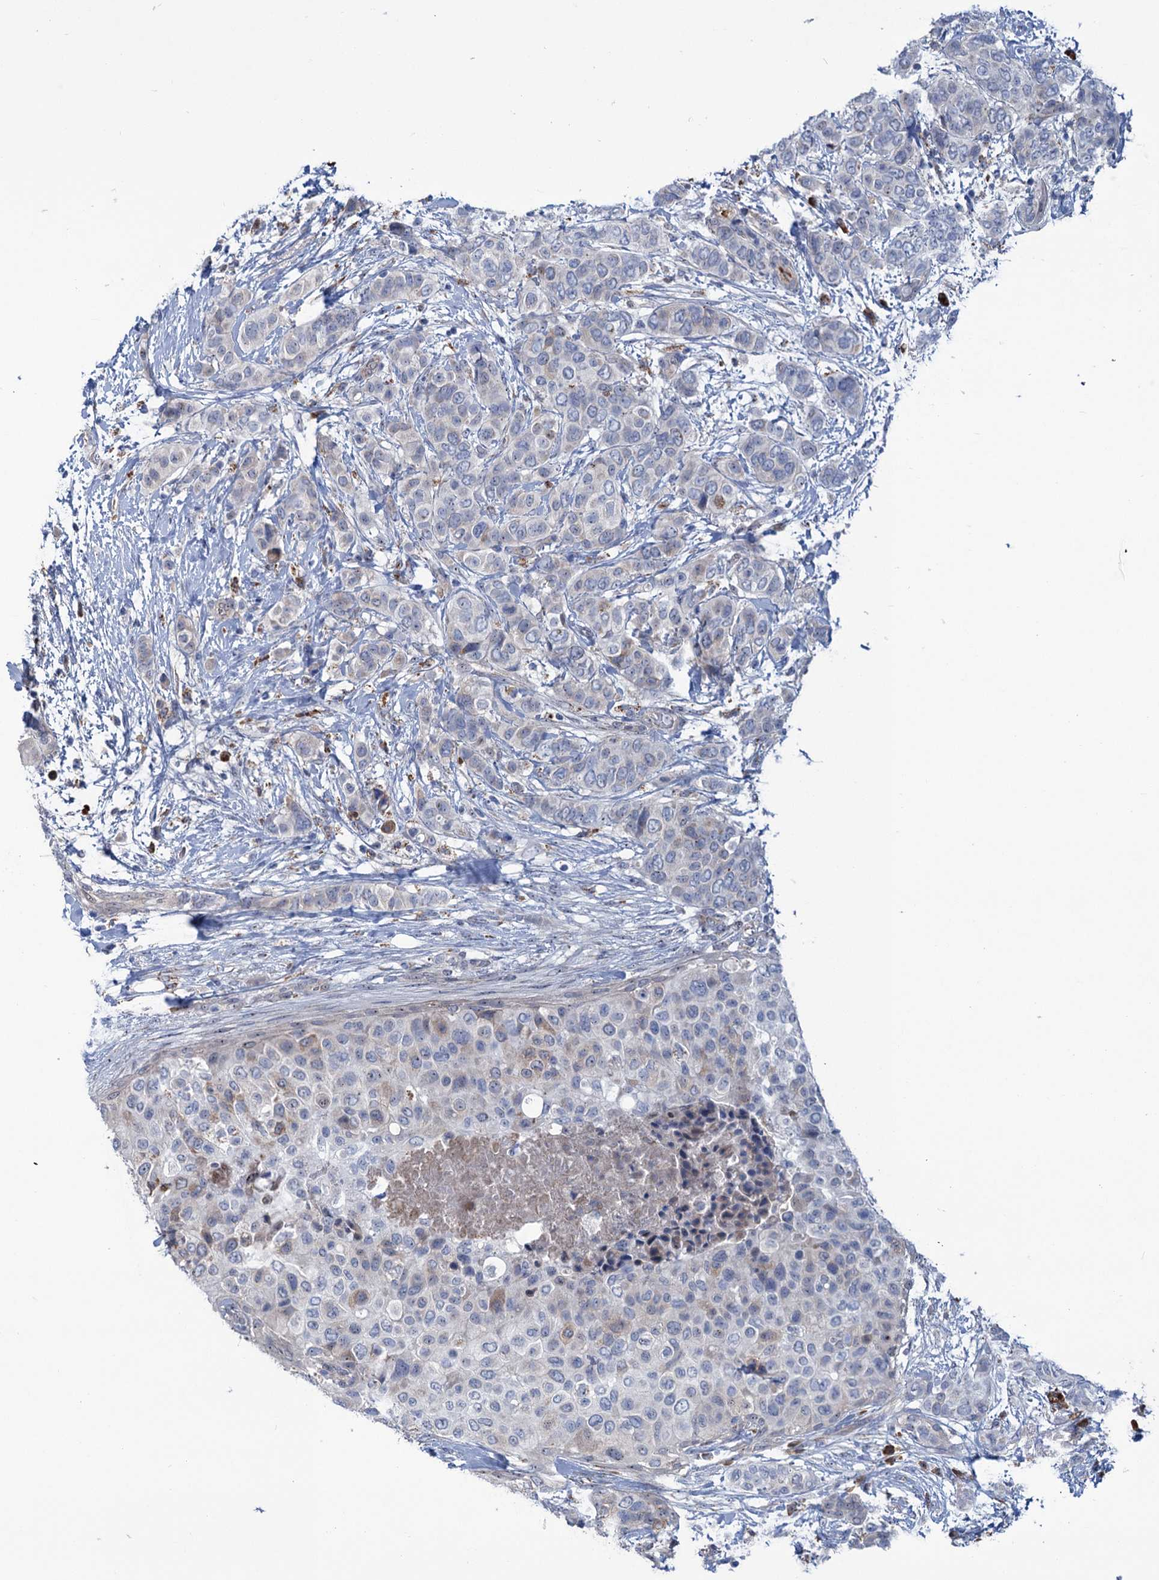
{"staining": {"intensity": "weak", "quantity": "<25%", "location": "cytoplasmic/membranous"}, "tissue": "breast cancer", "cell_type": "Tumor cells", "image_type": "cancer", "snomed": [{"axis": "morphology", "description": "Lobular carcinoma"}, {"axis": "topography", "description": "Breast"}], "caption": "This micrograph is of breast cancer stained with IHC to label a protein in brown with the nuclei are counter-stained blue. There is no staining in tumor cells.", "gene": "LPIN1", "patient": {"sex": "female", "age": 51}}